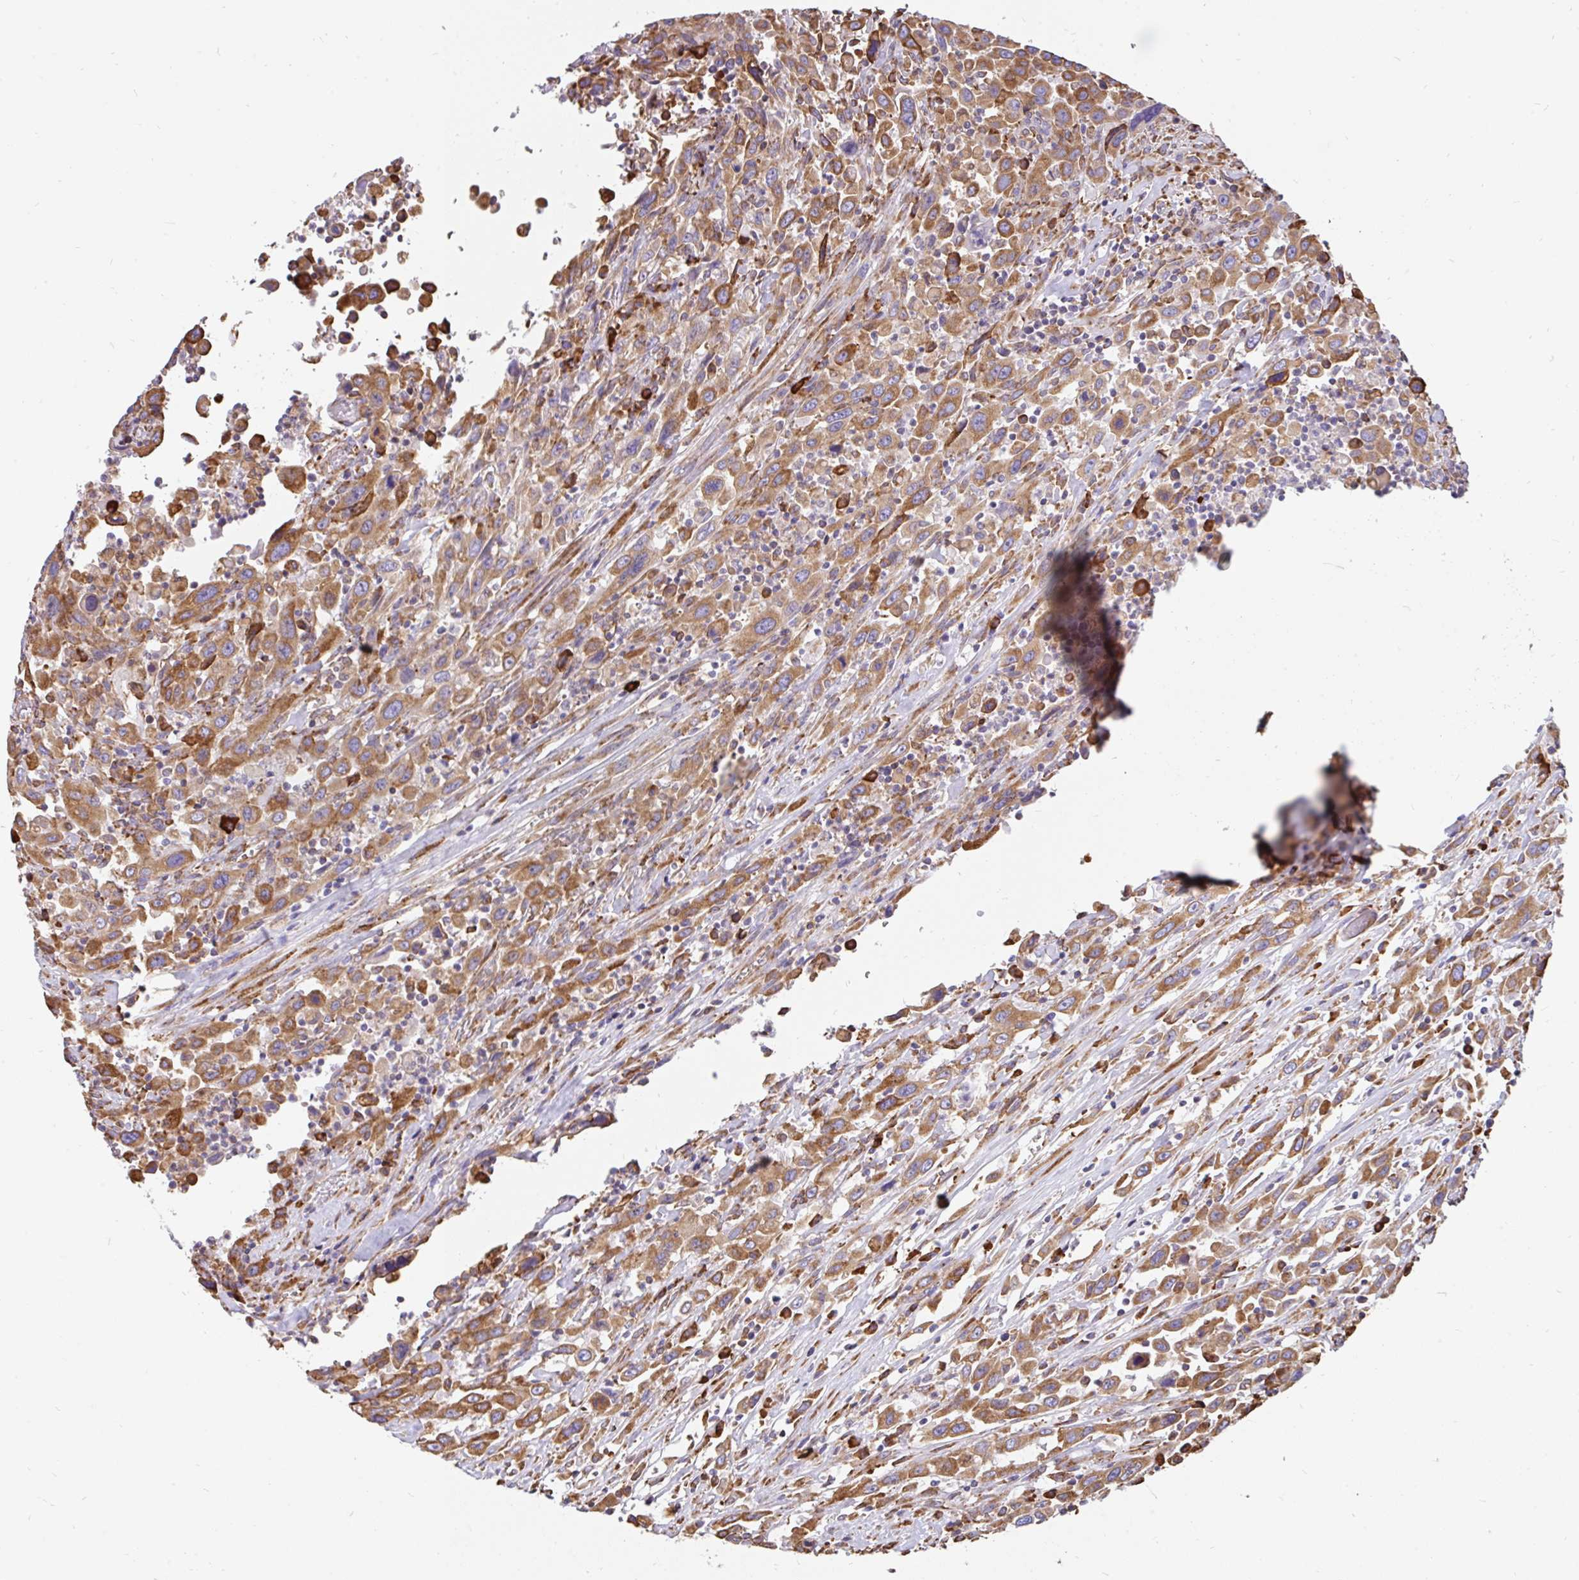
{"staining": {"intensity": "moderate", "quantity": ">75%", "location": "cytoplasmic/membranous"}, "tissue": "urothelial cancer", "cell_type": "Tumor cells", "image_type": "cancer", "snomed": [{"axis": "morphology", "description": "Urothelial carcinoma, High grade"}, {"axis": "topography", "description": "Urinary bladder"}], "caption": "The micrograph exhibits immunohistochemical staining of urothelial carcinoma (high-grade). There is moderate cytoplasmic/membranous staining is present in approximately >75% of tumor cells.", "gene": "EML5", "patient": {"sex": "male", "age": 61}}